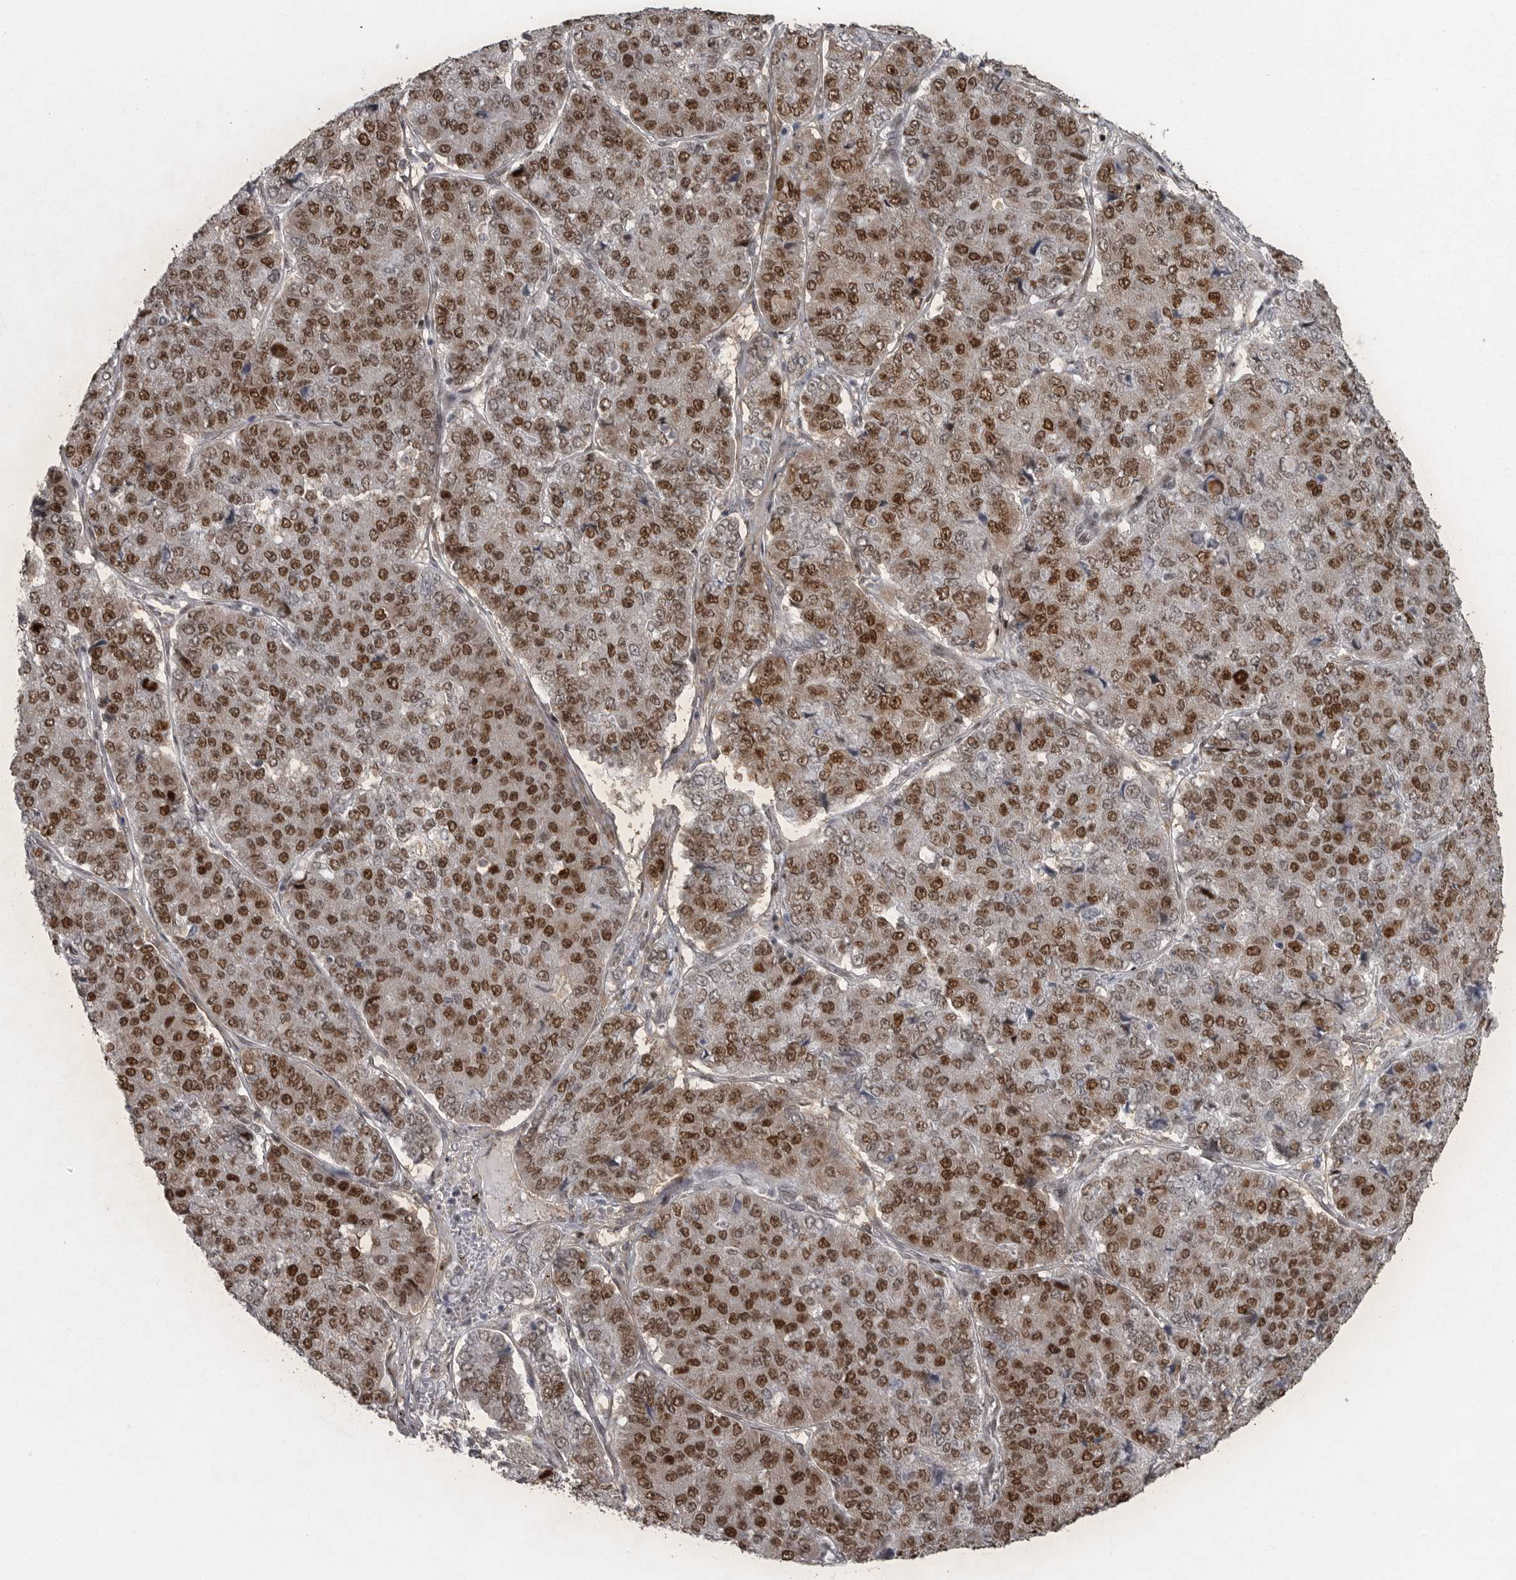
{"staining": {"intensity": "strong", "quantity": ">75%", "location": "nuclear"}, "tissue": "pancreatic cancer", "cell_type": "Tumor cells", "image_type": "cancer", "snomed": [{"axis": "morphology", "description": "Adenocarcinoma, NOS"}, {"axis": "topography", "description": "Pancreas"}], "caption": "A micrograph showing strong nuclear staining in approximately >75% of tumor cells in adenocarcinoma (pancreatic), as visualized by brown immunohistochemical staining.", "gene": "HMGN3", "patient": {"sex": "male", "age": 50}}